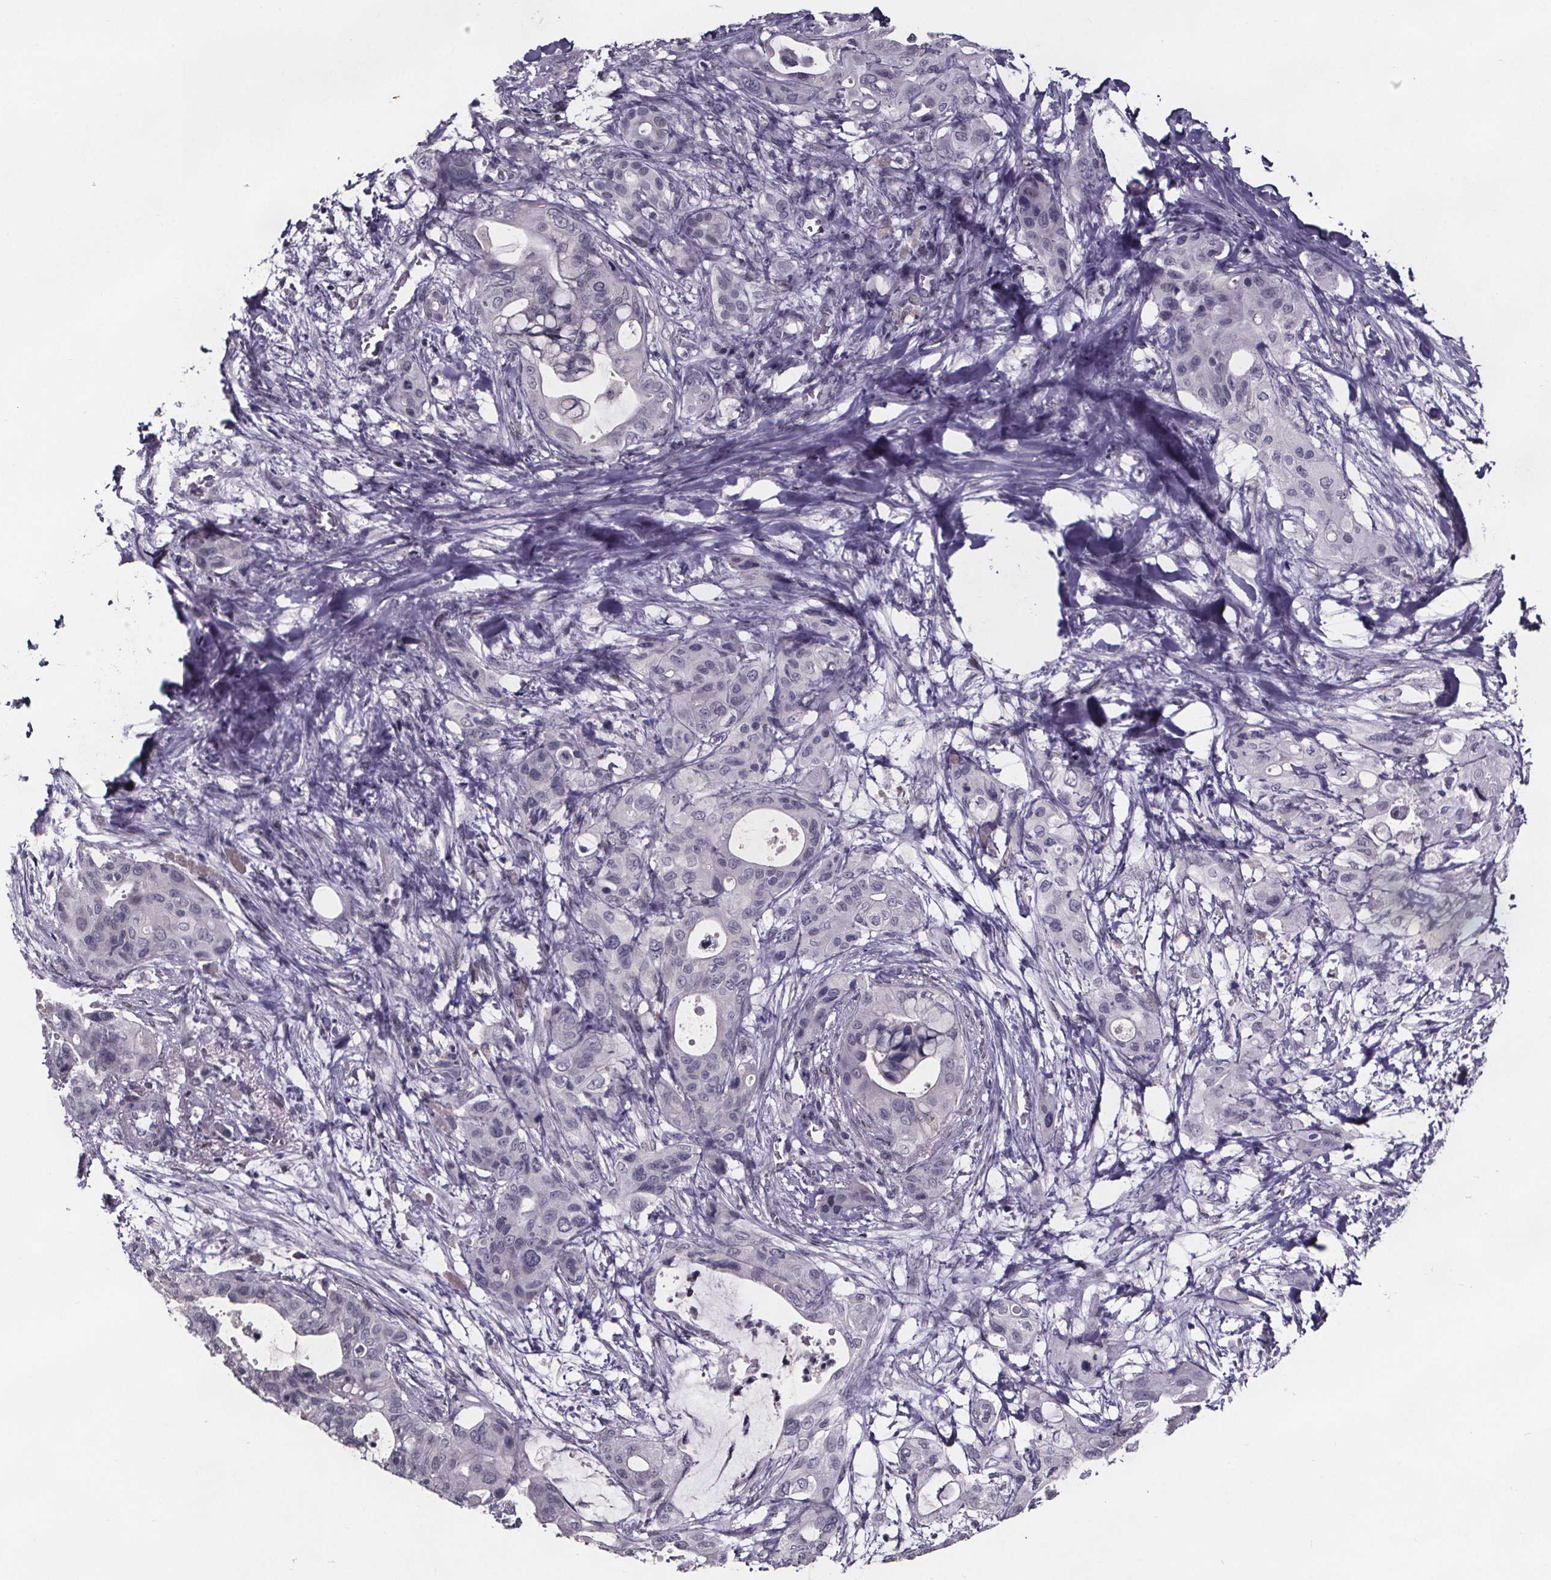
{"staining": {"intensity": "negative", "quantity": "none", "location": "none"}, "tissue": "pancreatic cancer", "cell_type": "Tumor cells", "image_type": "cancer", "snomed": [{"axis": "morphology", "description": "Adenocarcinoma, NOS"}, {"axis": "topography", "description": "Pancreas"}], "caption": "Immunohistochemical staining of human pancreatic cancer reveals no significant staining in tumor cells.", "gene": "AR", "patient": {"sex": "male", "age": 71}}